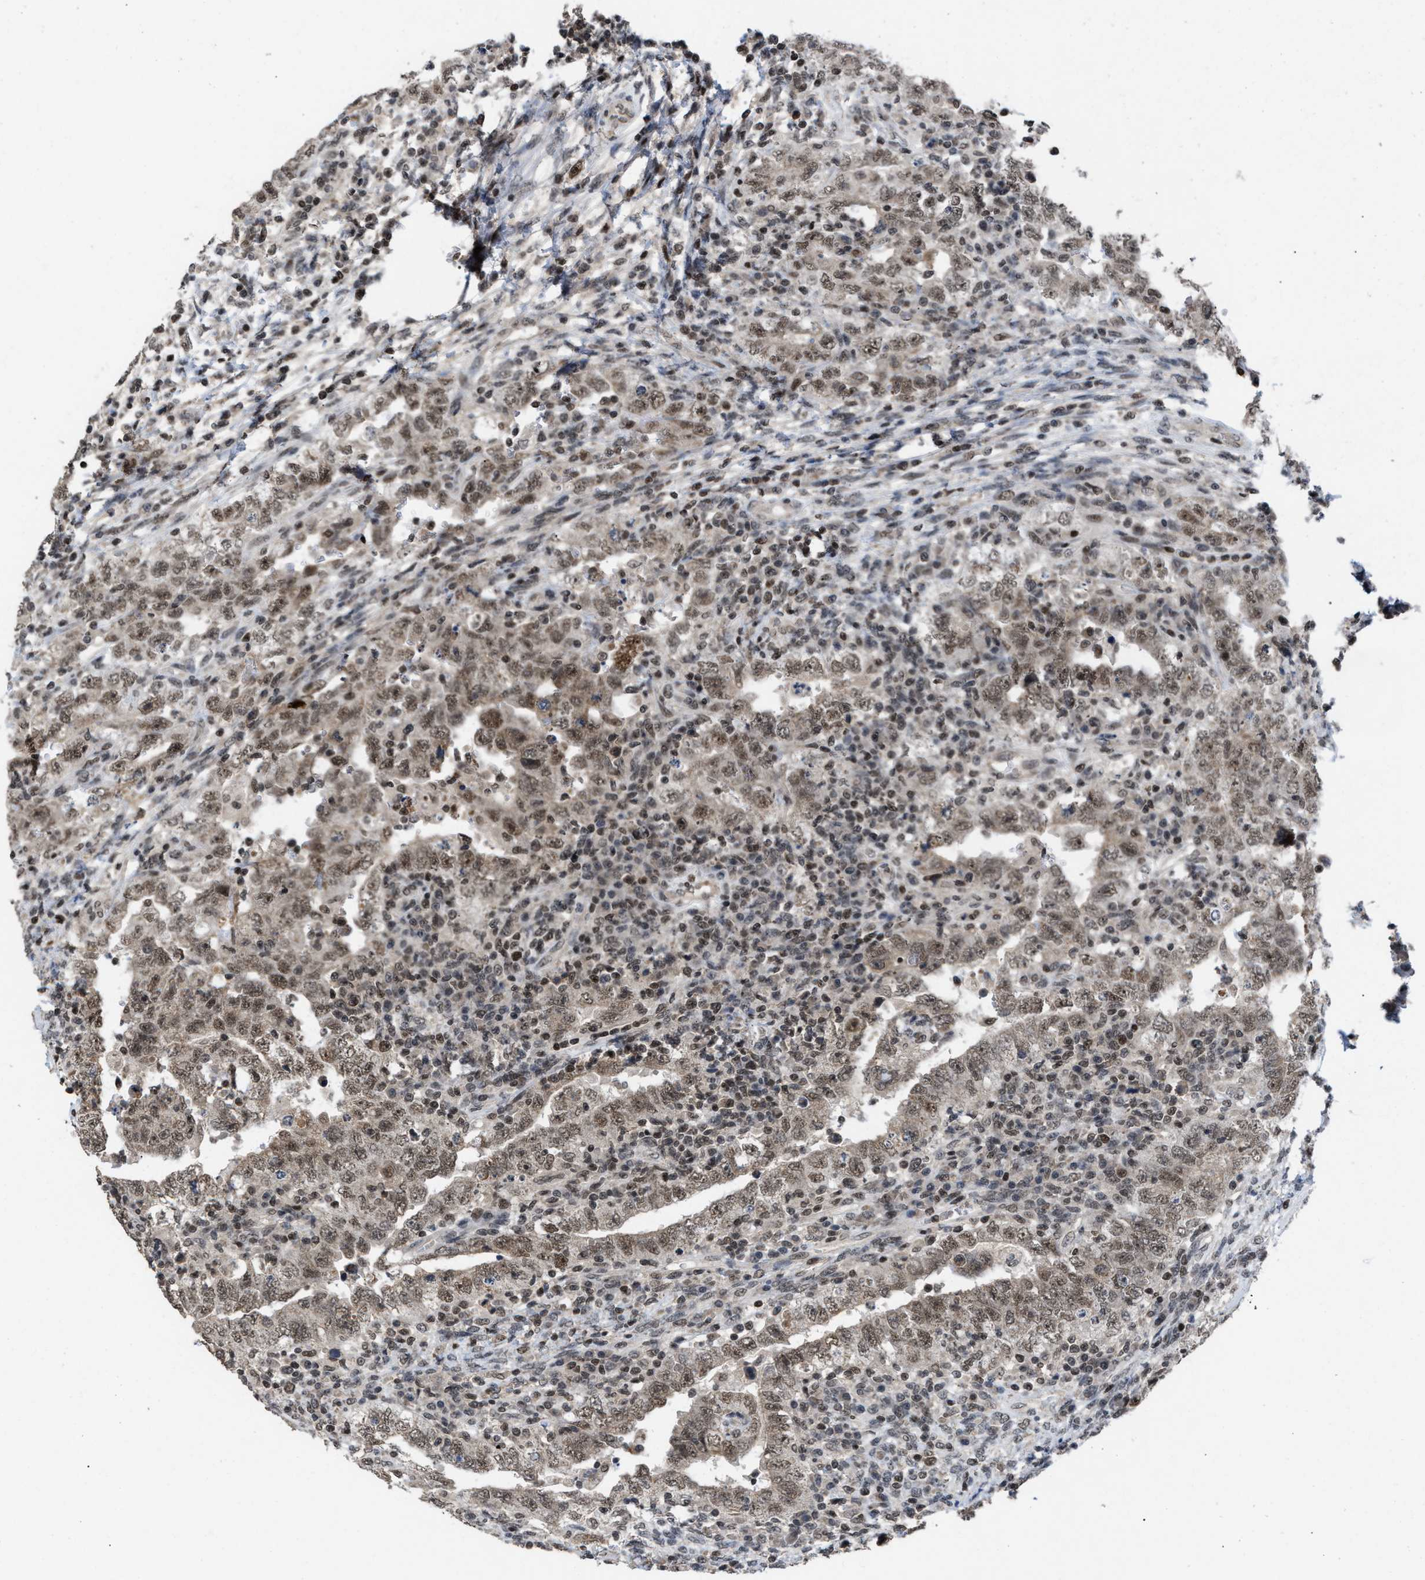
{"staining": {"intensity": "weak", "quantity": "25%-75%", "location": "cytoplasmic/membranous,nuclear"}, "tissue": "testis cancer", "cell_type": "Tumor cells", "image_type": "cancer", "snomed": [{"axis": "morphology", "description": "Carcinoma, Embryonal, NOS"}, {"axis": "topography", "description": "Testis"}], "caption": "High-power microscopy captured an IHC photomicrograph of testis cancer (embryonal carcinoma), revealing weak cytoplasmic/membranous and nuclear positivity in about 25%-75% of tumor cells. The staining is performed using DAB (3,3'-diaminobenzidine) brown chromogen to label protein expression. The nuclei are counter-stained blue using hematoxylin.", "gene": "C9orf78", "patient": {"sex": "male", "age": 26}}